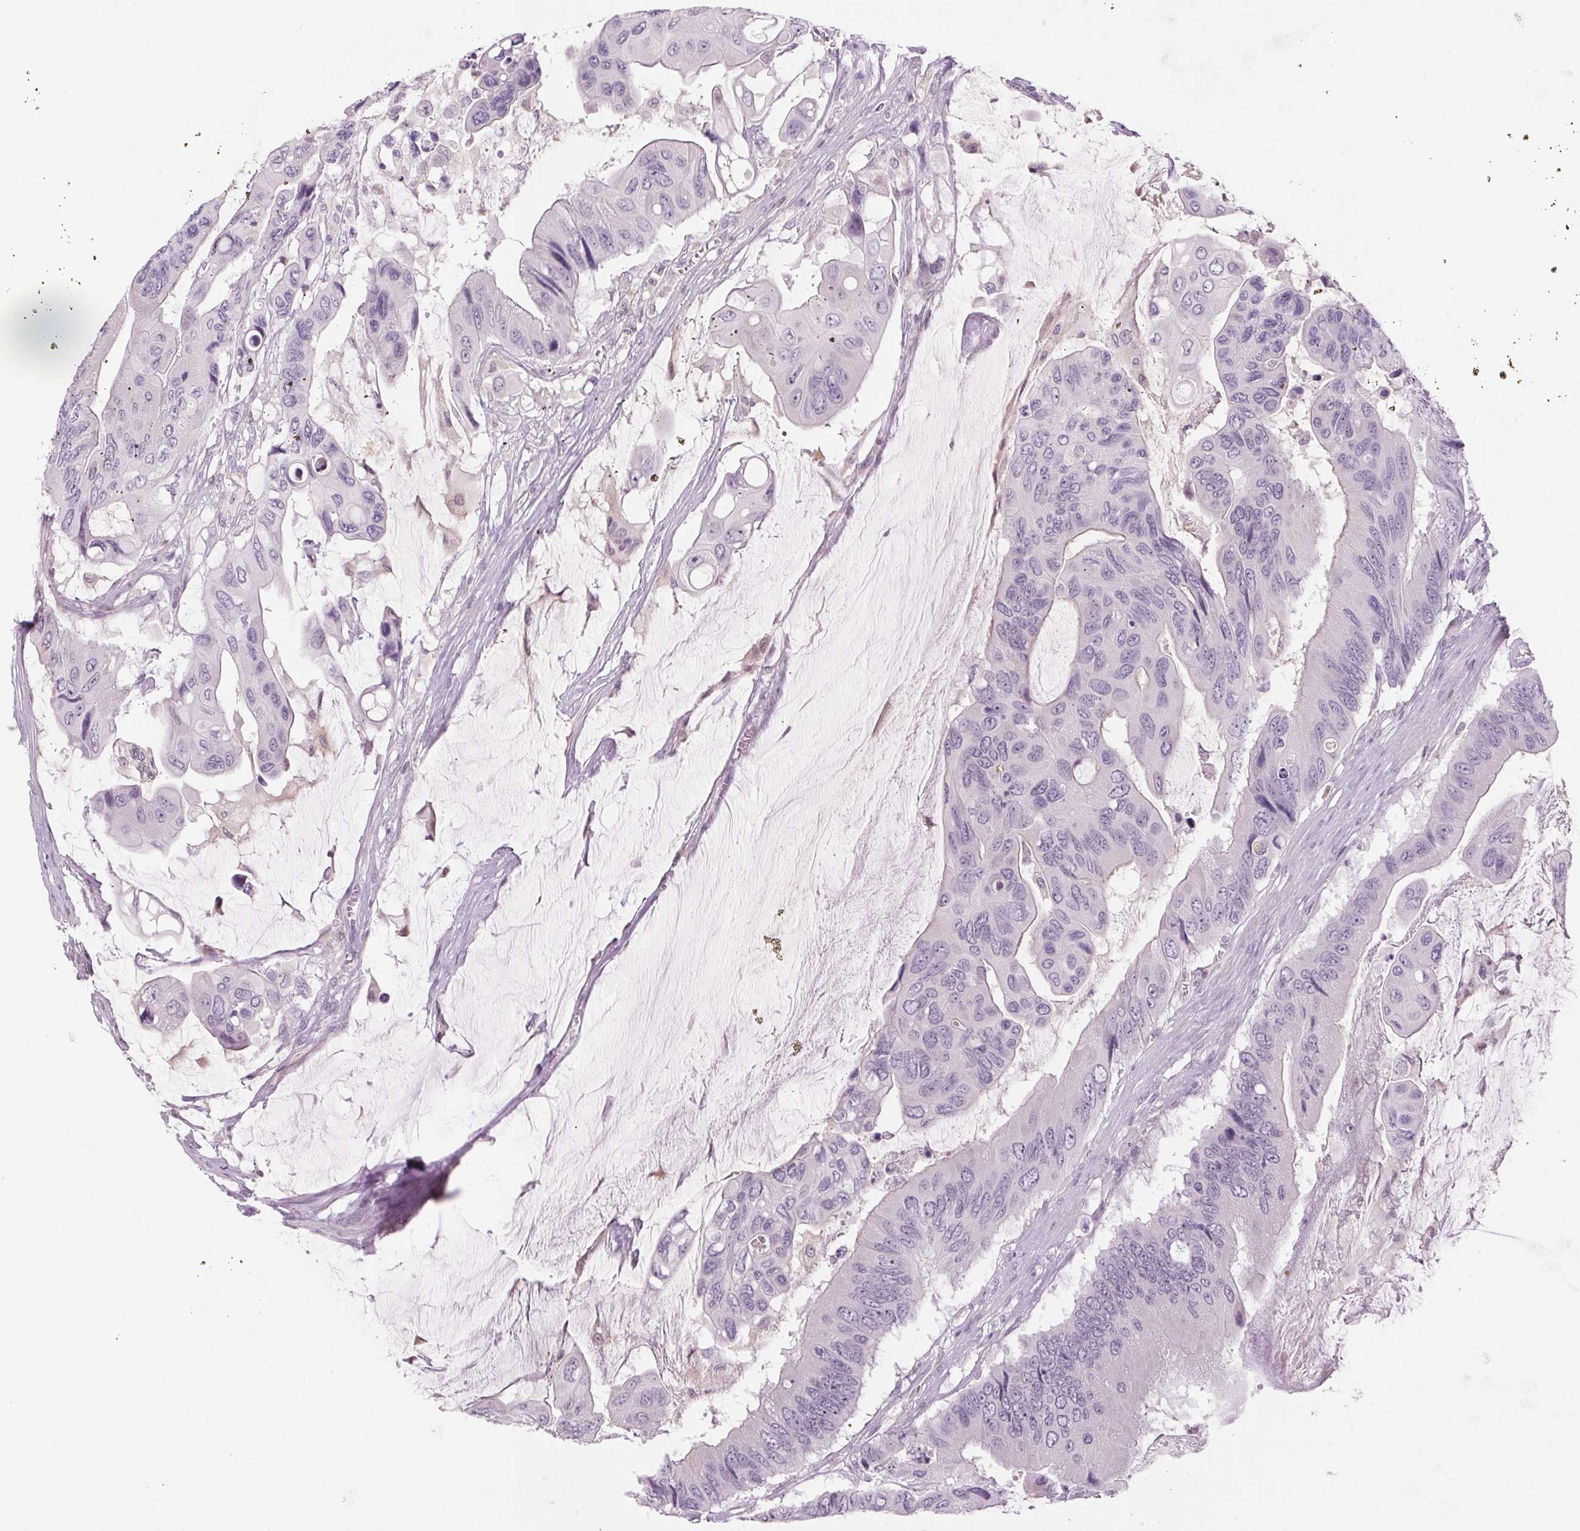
{"staining": {"intensity": "negative", "quantity": "none", "location": "none"}, "tissue": "colorectal cancer", "cell_type": "Tumor cells", "image_type": "cancer", "snomed": [{"axis": "morphology", "description": "Adenocarcinoma, NOS"}, {"axis": "topography", "description": "Rectum"}], "caption": "DAB (3,3'-diaminobenzidine) immunohistochemical staining of adenocarcinoma (colorectal) demonstrates no significant expression in tumor cells.", "gene": "SLC6A19", "patient": {"sex": "male", "age": 63}}